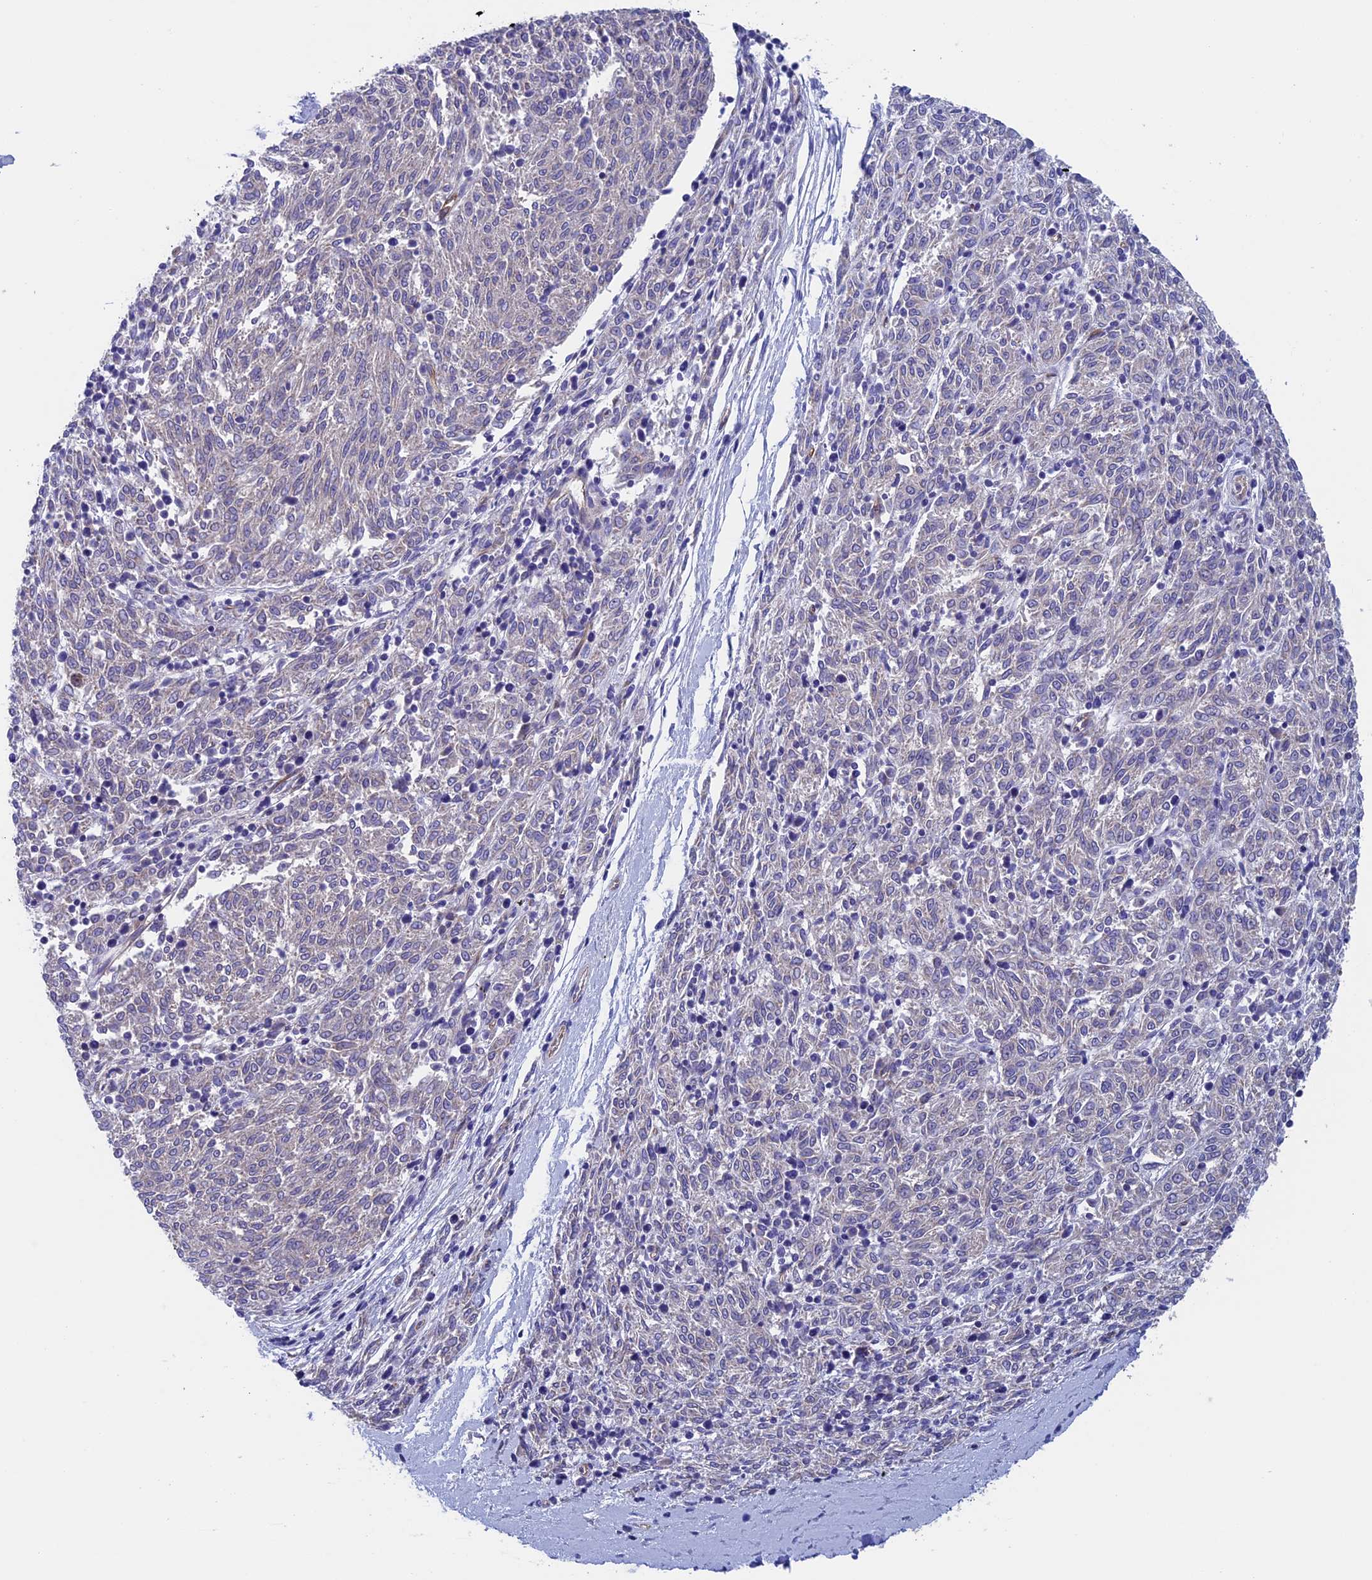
{"staining": {"intensity": "weak", "quantity": "<25%", "location": "cytoplasmic/membranous"}, "tissue": "melanoma", "cell_type": "Tumor cells", "image_type": "cancer", "snomed": [{"axis": "morphology", "description": "Malignant melanoma, NOS"}, {"axis": "topography", "description": "Skin"}], "caption": "DAB immunohistochemical staining of human melanoma displays no significant positivity in tumor cells.", "gene": "INSYN1", "patient": {"sex": "female", "age": 72}}